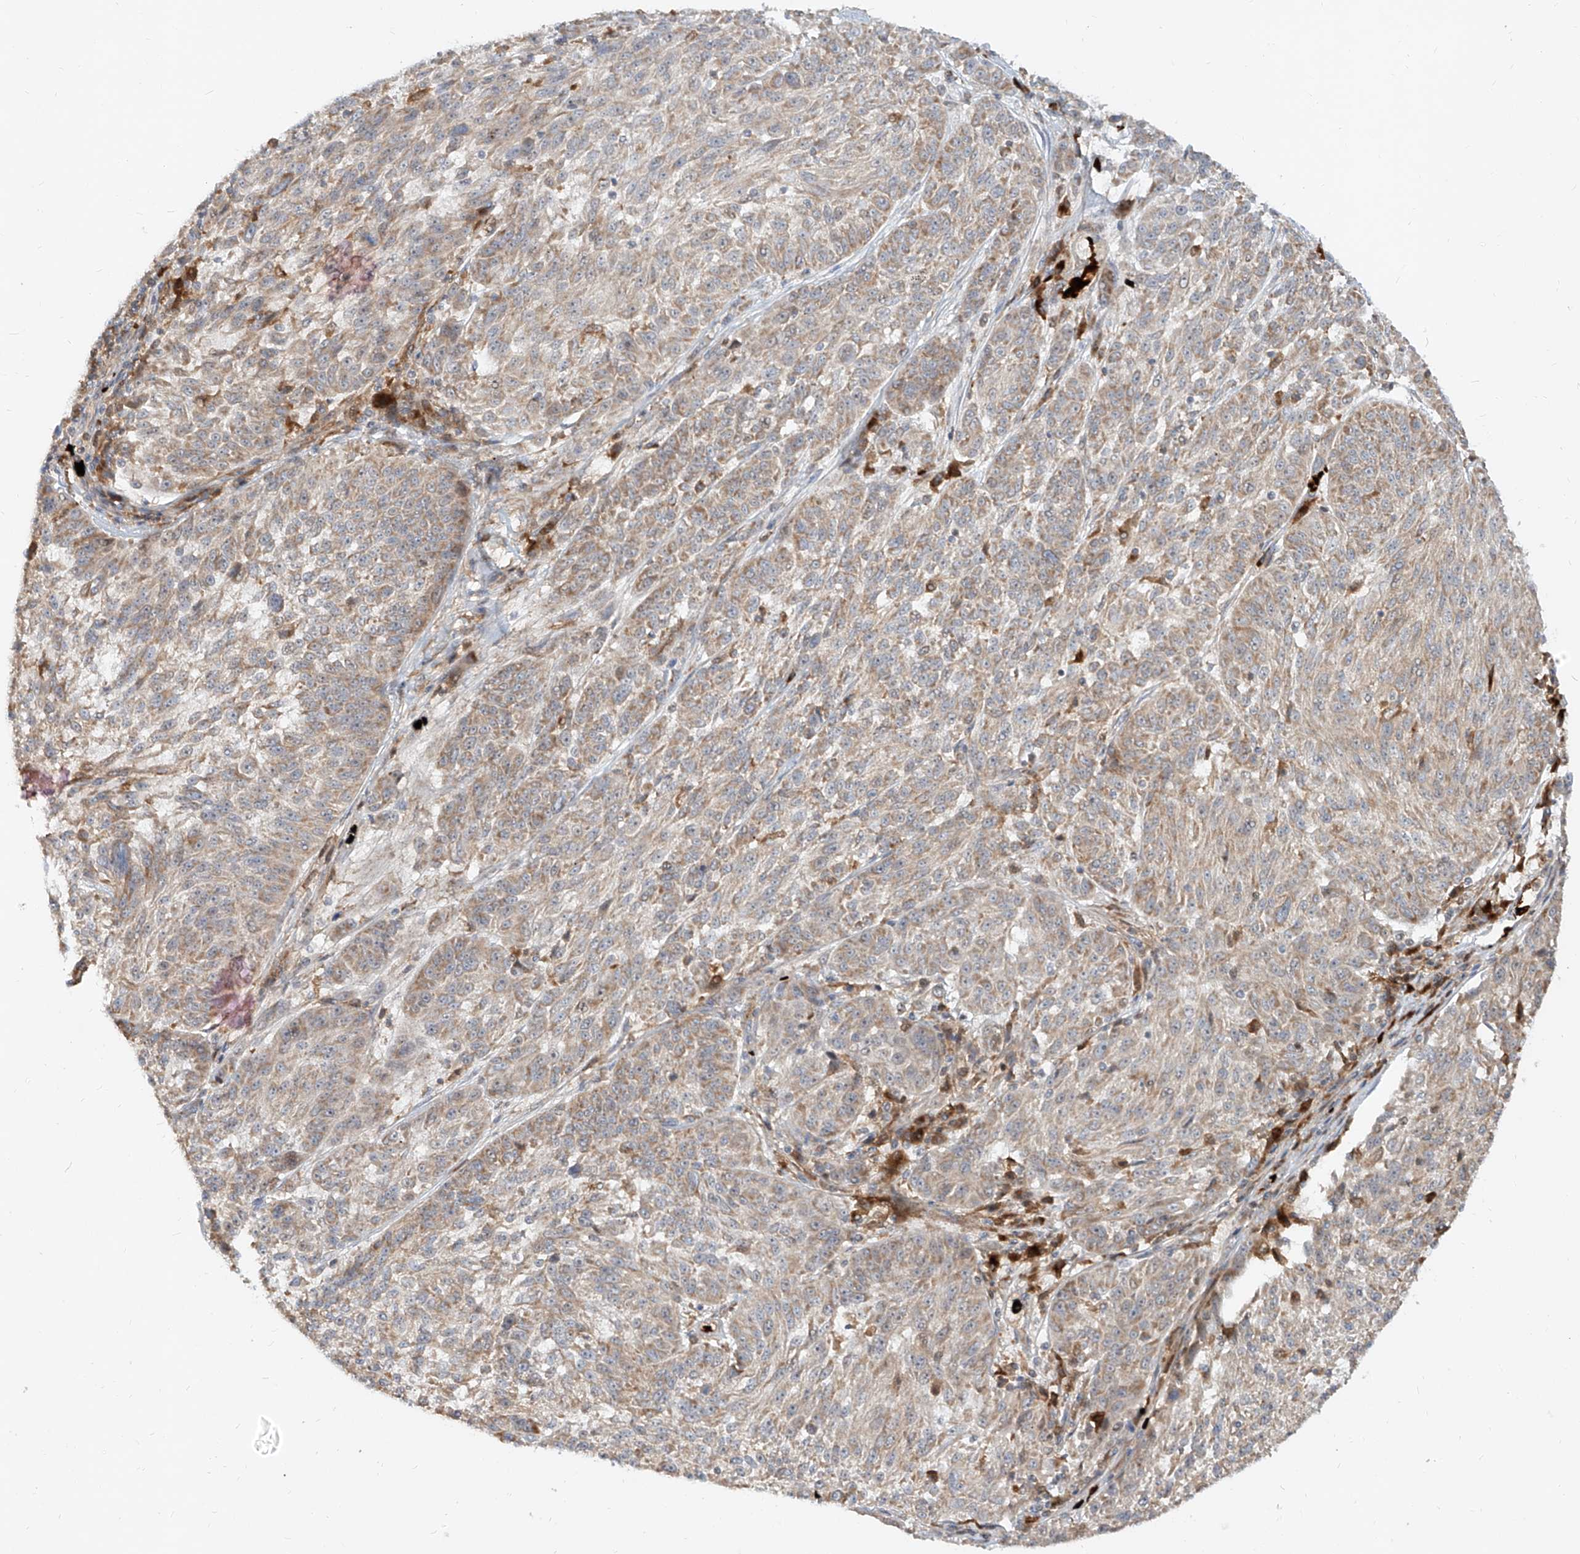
{"staining": {"intensity": "moderate", "quantity": "25%-75%", "location": "cytoplasmic/membranous"}, "tissue": "melanoma", "cell_type": "Tumor cells", "image_type": "cancer", "snomed": [{"axis": "morphology", "description": "Malignant melanoma, NOS"}, {"axis": "topography", "description": "Skin"}], "caption": "Brown immunohistochemical staining in human melanoma demonstrates moderate cytoplasmic/membranous positivity in about 25%-75% of tumor cells.", "gene": "FGD2", "patient": {"sex": "male", "age": 53}}